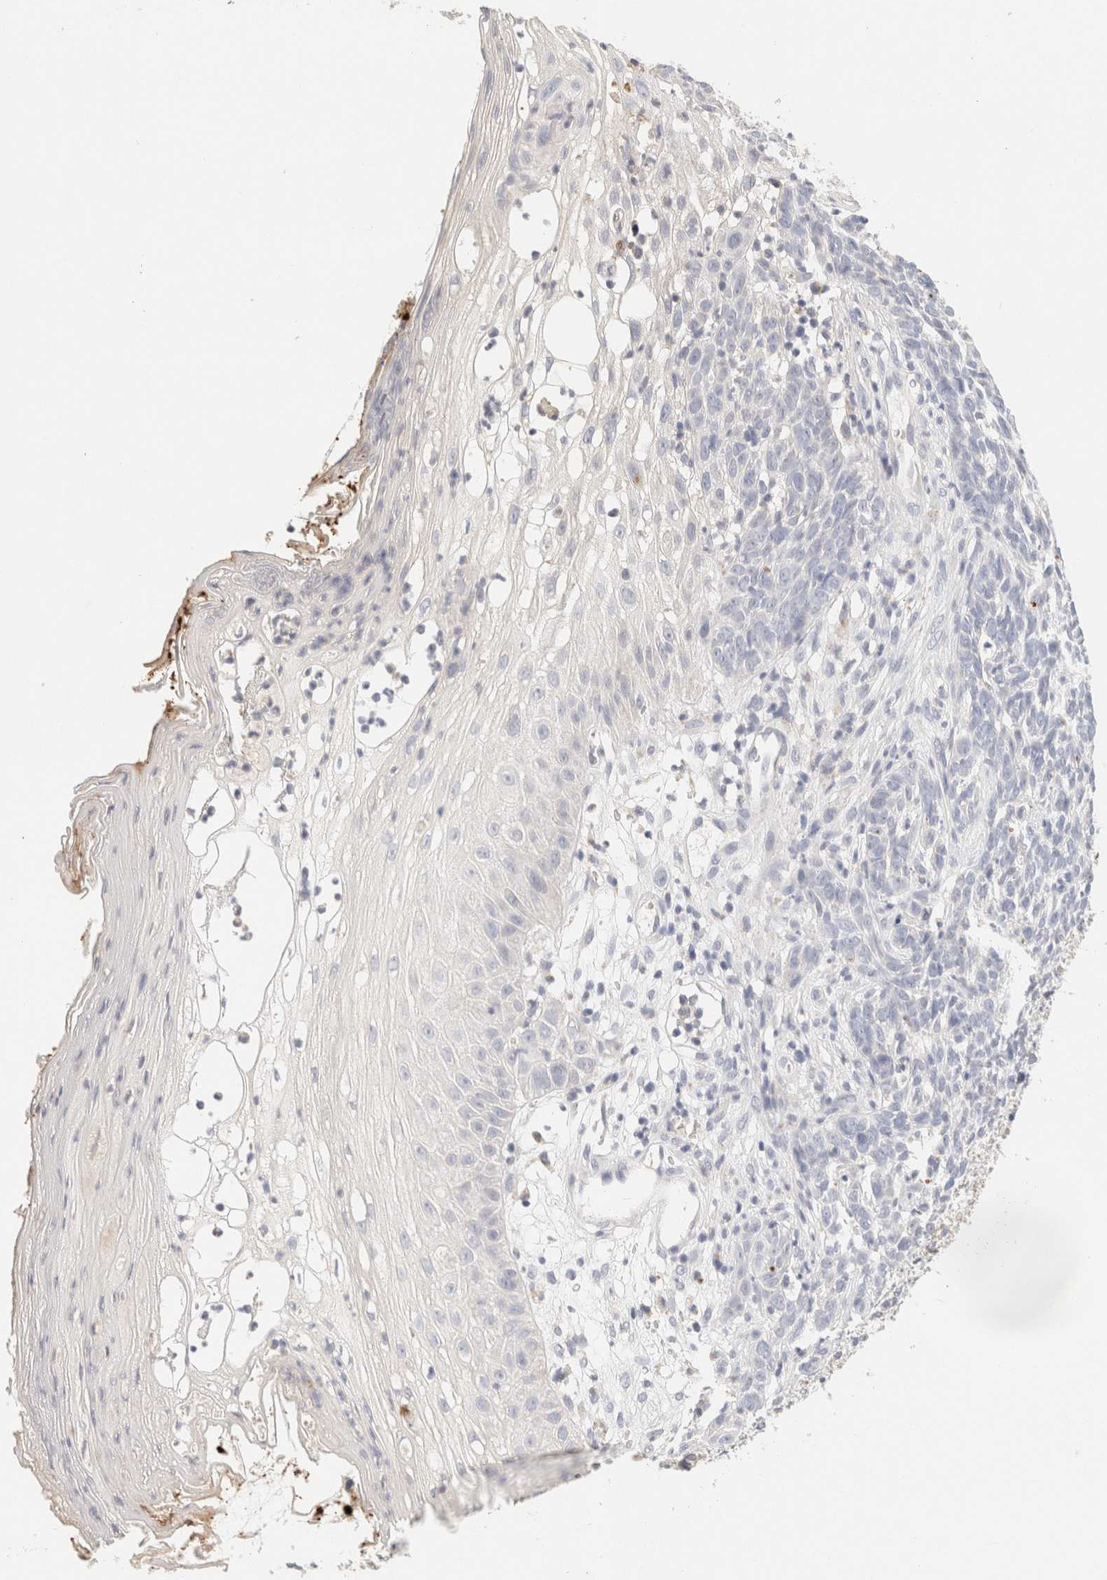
{"staining": {"intensity": "negative", "quantity": "none", "location": "none"}, "tissue": "skin cancer", "cell_type": "Tumor cells", "image_type": "cancer", "snomed": [{"axis": "morphology", "description": "Basal cell carcinoma"}, {"axis": "topography", "description": "Skin"}], "caption": "Immunohistochemistry histopathology image of neoplastic tissue: skin basal cell carcinoma stained with DAB displays no significant protein positivity in tumor cells.", "gene": "SCGB2A2", "patient": {"sex": "female", "age": 84}}